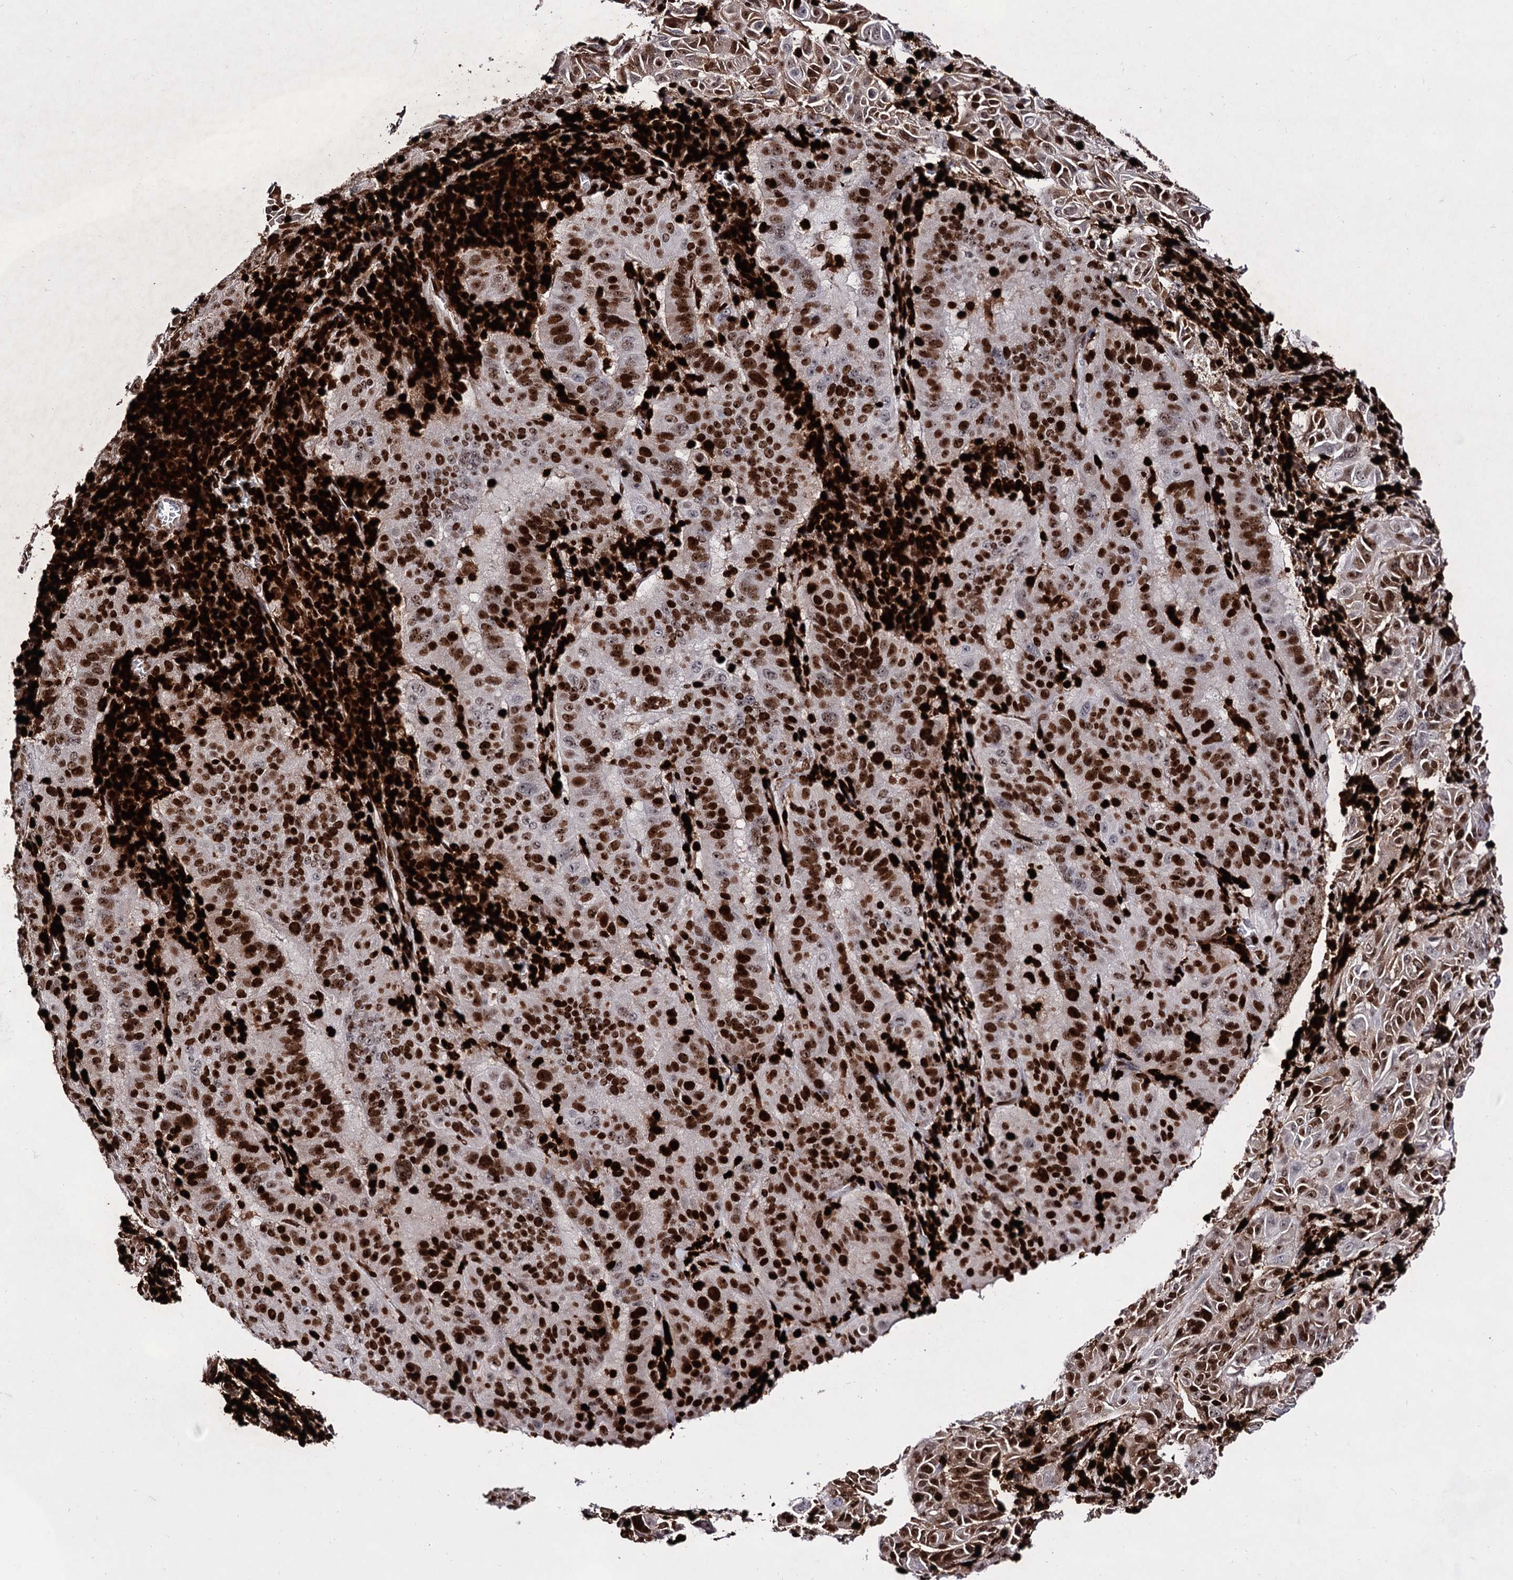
{"staining": {"intensity": "moderate", "quantity": ">75%", "location": "nuclear"}, "tissue": "pancreatic cancer", "cell_type": "Tumor cells", "image_type": "cancer", "snomed": [{"axis": "morphology", "description": "Adenocarcinoma, NOS"}, {"axis": "topography", "description": "Pancreas"}], "caption": "DAB (3,3'-diaminobenzidine) immunohistochemical staining of adenocarcinoma (pancreatic) exhibits moderate nuclear protein positivity in approximately >75% of tumor cells.", "gene": "HMGB2", "patient": {"sex": "male", "age": 63}}